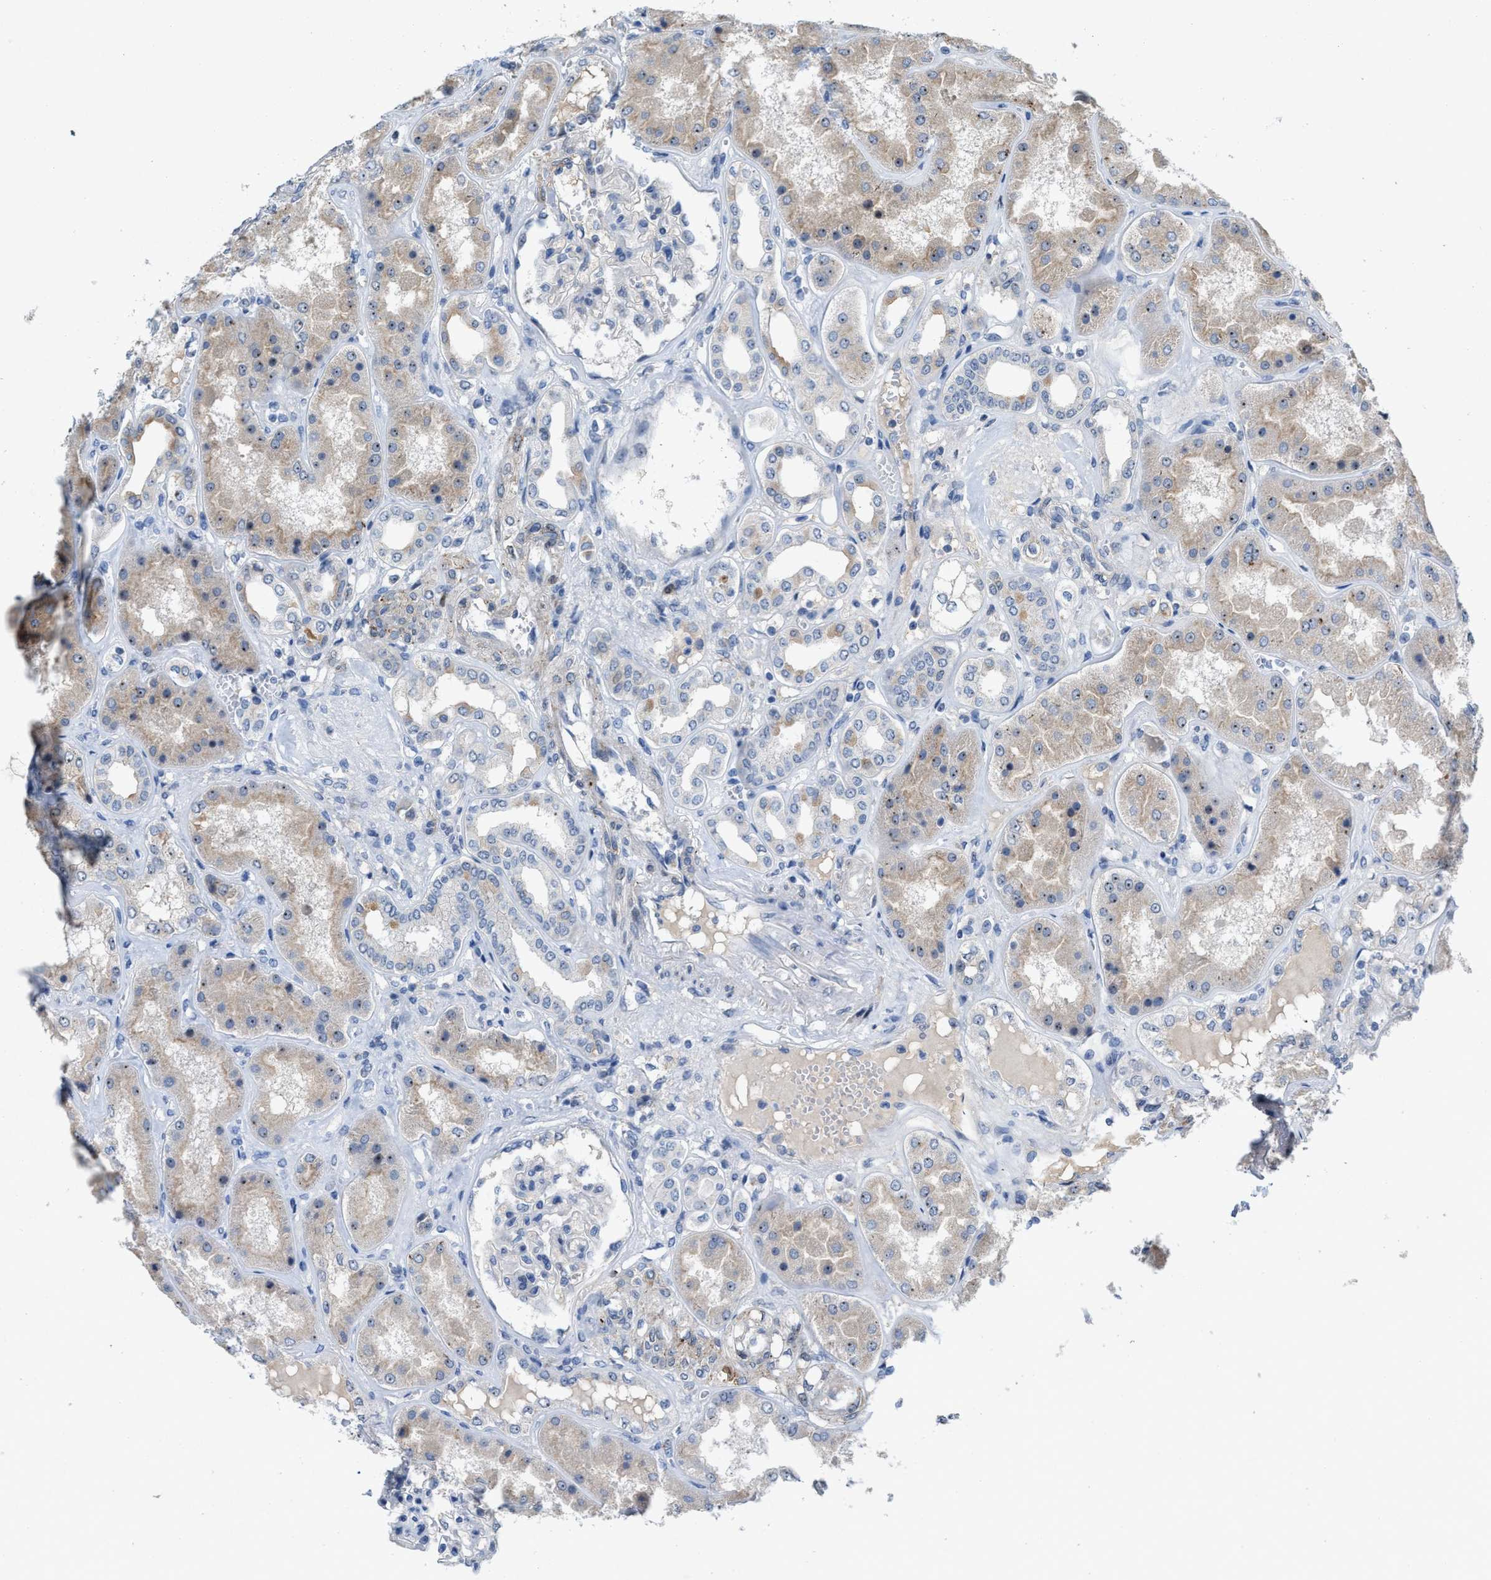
{"staining": {"intensity": "negative", "quantity": "none", "location": "none"}, "tissue": "kidney", "cell_type": "Cells in glomeruli", "image_type": "normal", "snomed": [{"axis": "morphology", "description": "Normal tissue, NOS"}, {"axis": "topography", "description": "Kidney"}], "caption": "The histopathology image shows no significant positivity in cells in glomeruli of kidney.", "gene": "ZNF783", "patient": {"sex": "female", "age": 56}}